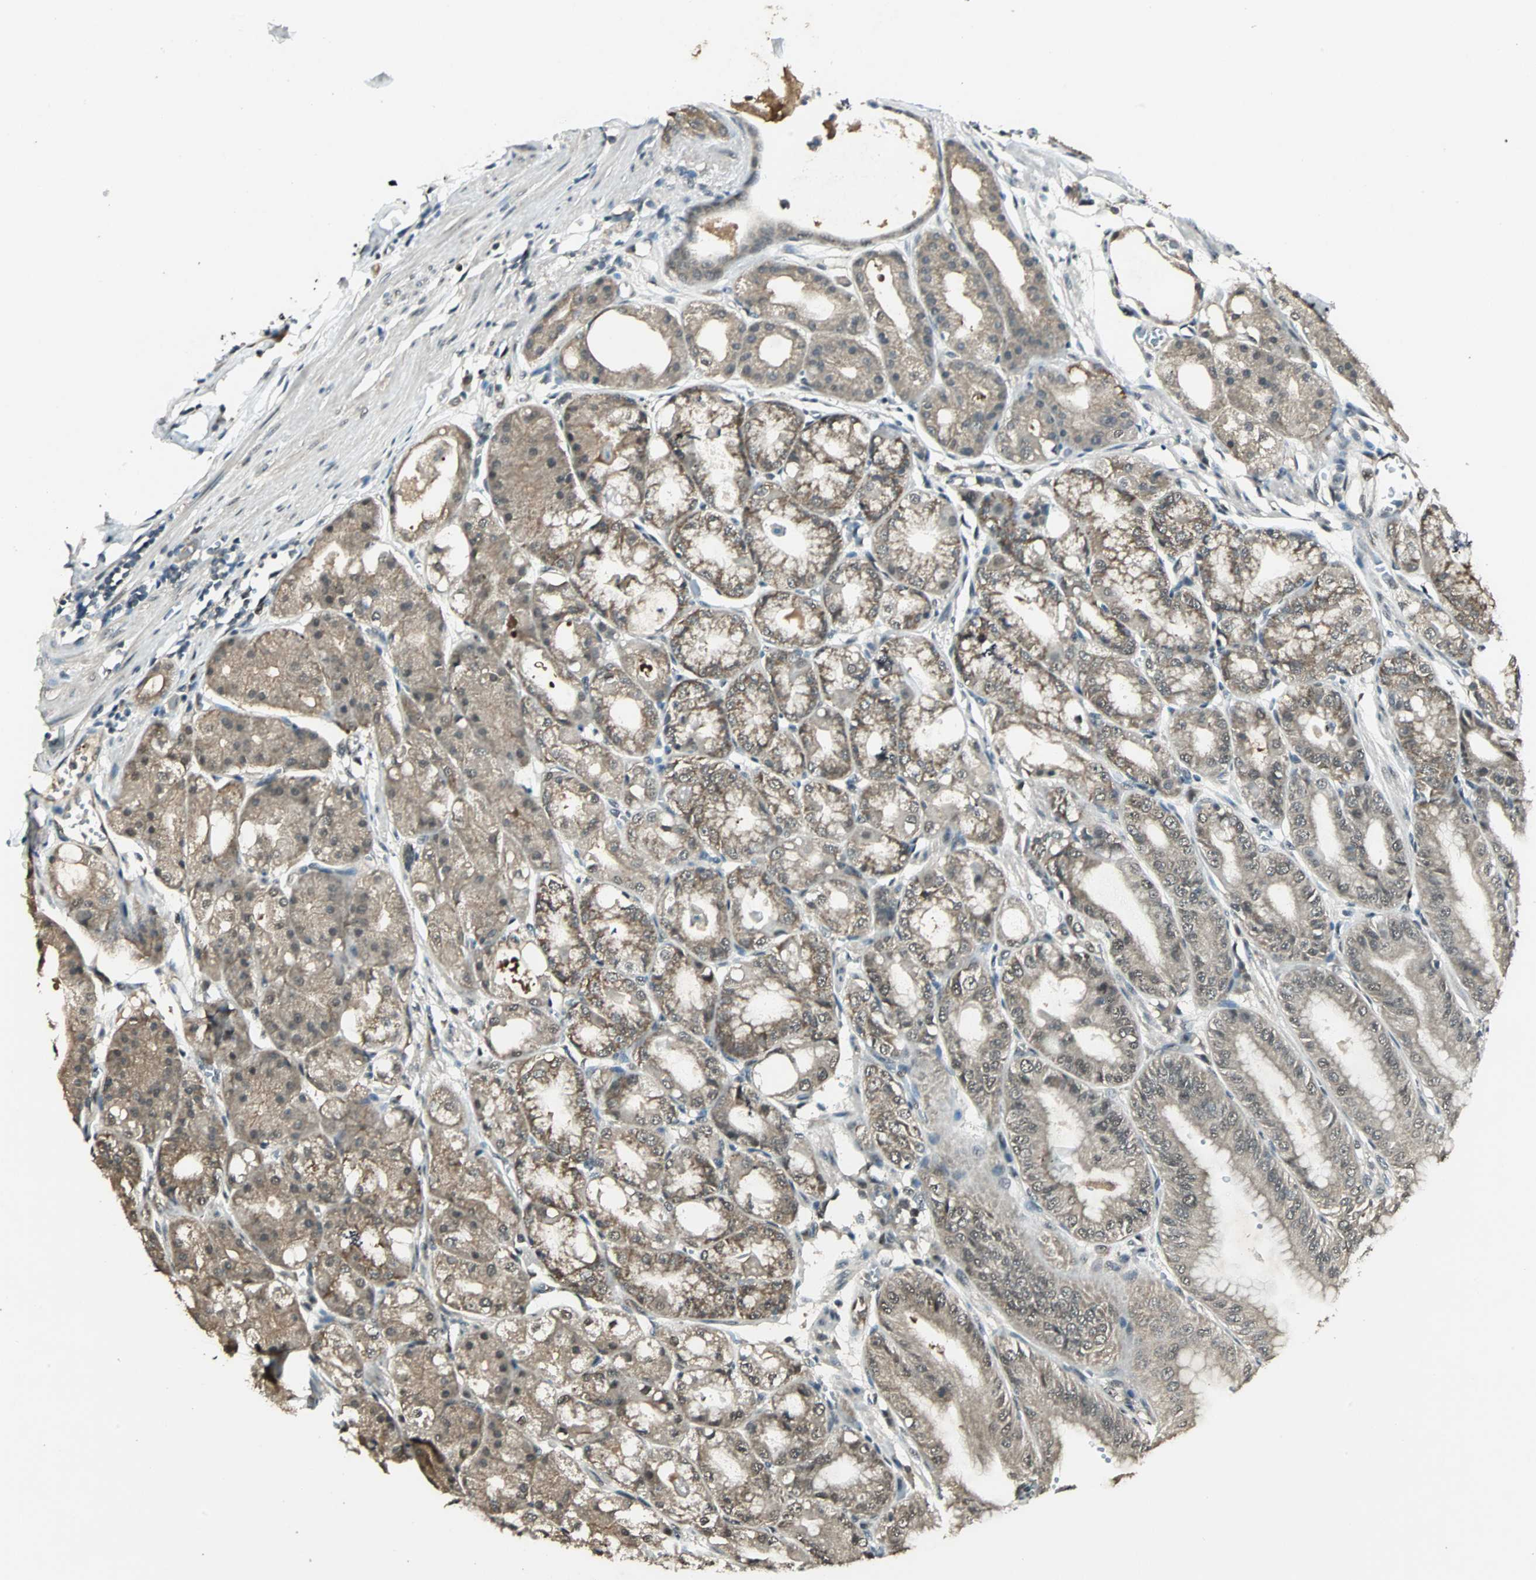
{"staining": {"intensity": "moderate", "quantity": ">75%", "location": "cytoplasmic/membranous,nuclear"}, "tissue": "stomach", "cell_type": "Glandular cells", "image_type": "normal", "snomed": [{"axis": "morphology", "description": "Normal tissue, NOS"}, {"axis": "topography", "description": "Stomach, lower"}], "caption": "Immunohistochemistry of normal stomach displays medium levels of moderate cytoplasmic/membranous,nuclear expression in about >75% of glandular cells.", "gene": "ZNF701", "patient": {"sex": "male", "age": 71}}